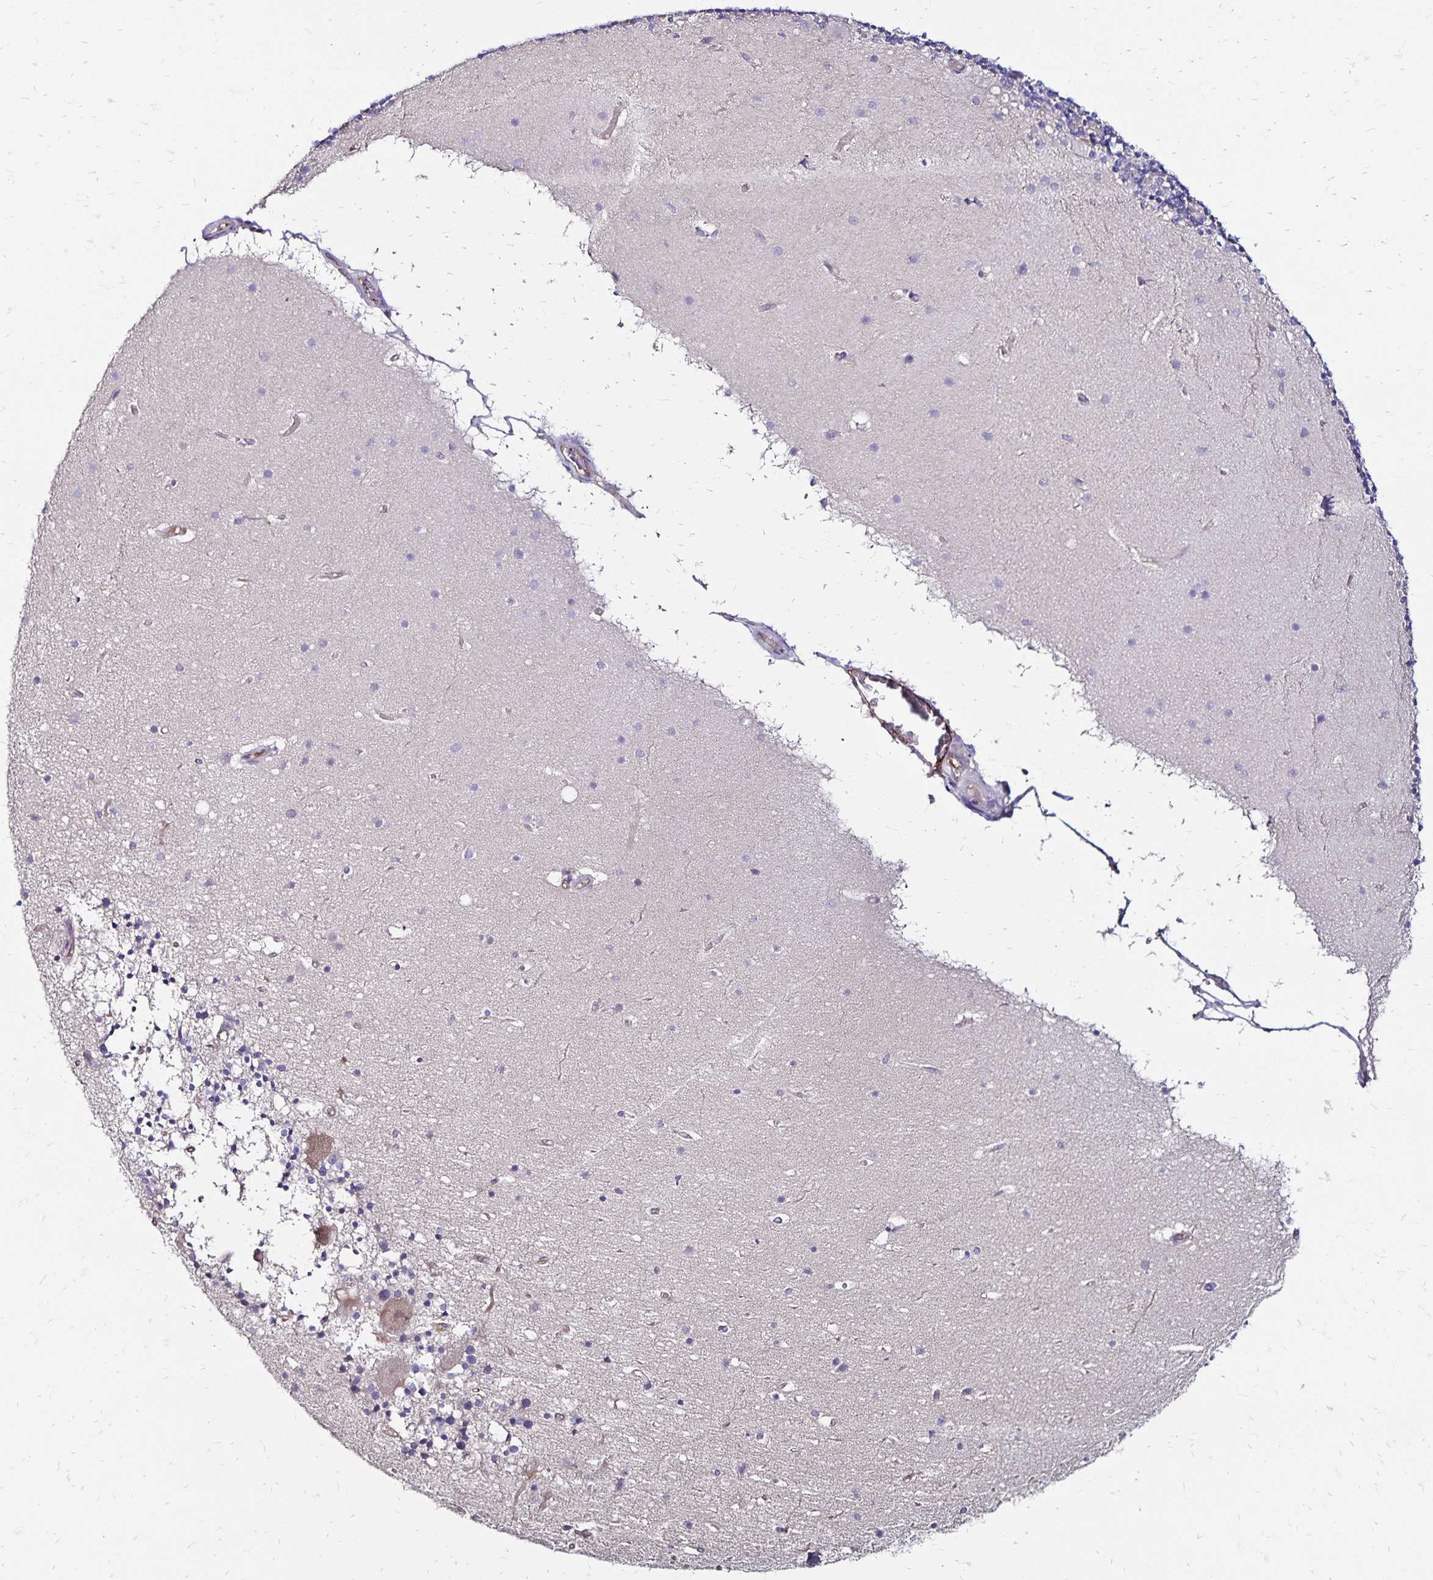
{"staining": {"intensity": "negative", "quantity": "none", "location": "none"}, "tissue": "cerebellum", "cell_type": "Cells in granular layer", "image_type": "normal", "snomed": [{"axis": "morphology", "description": "Normal tissue, NOS"}, {"axis": "topography", "description": "Cerebellum"}], "caption": "Cells in granular layer show no significant staining in benign cerebellum. (DAB (3,3'-diaminobenzidine) IHC, high magnification).", "gene": "RPRML", "patient": {"sex": "male", "age": 70}}